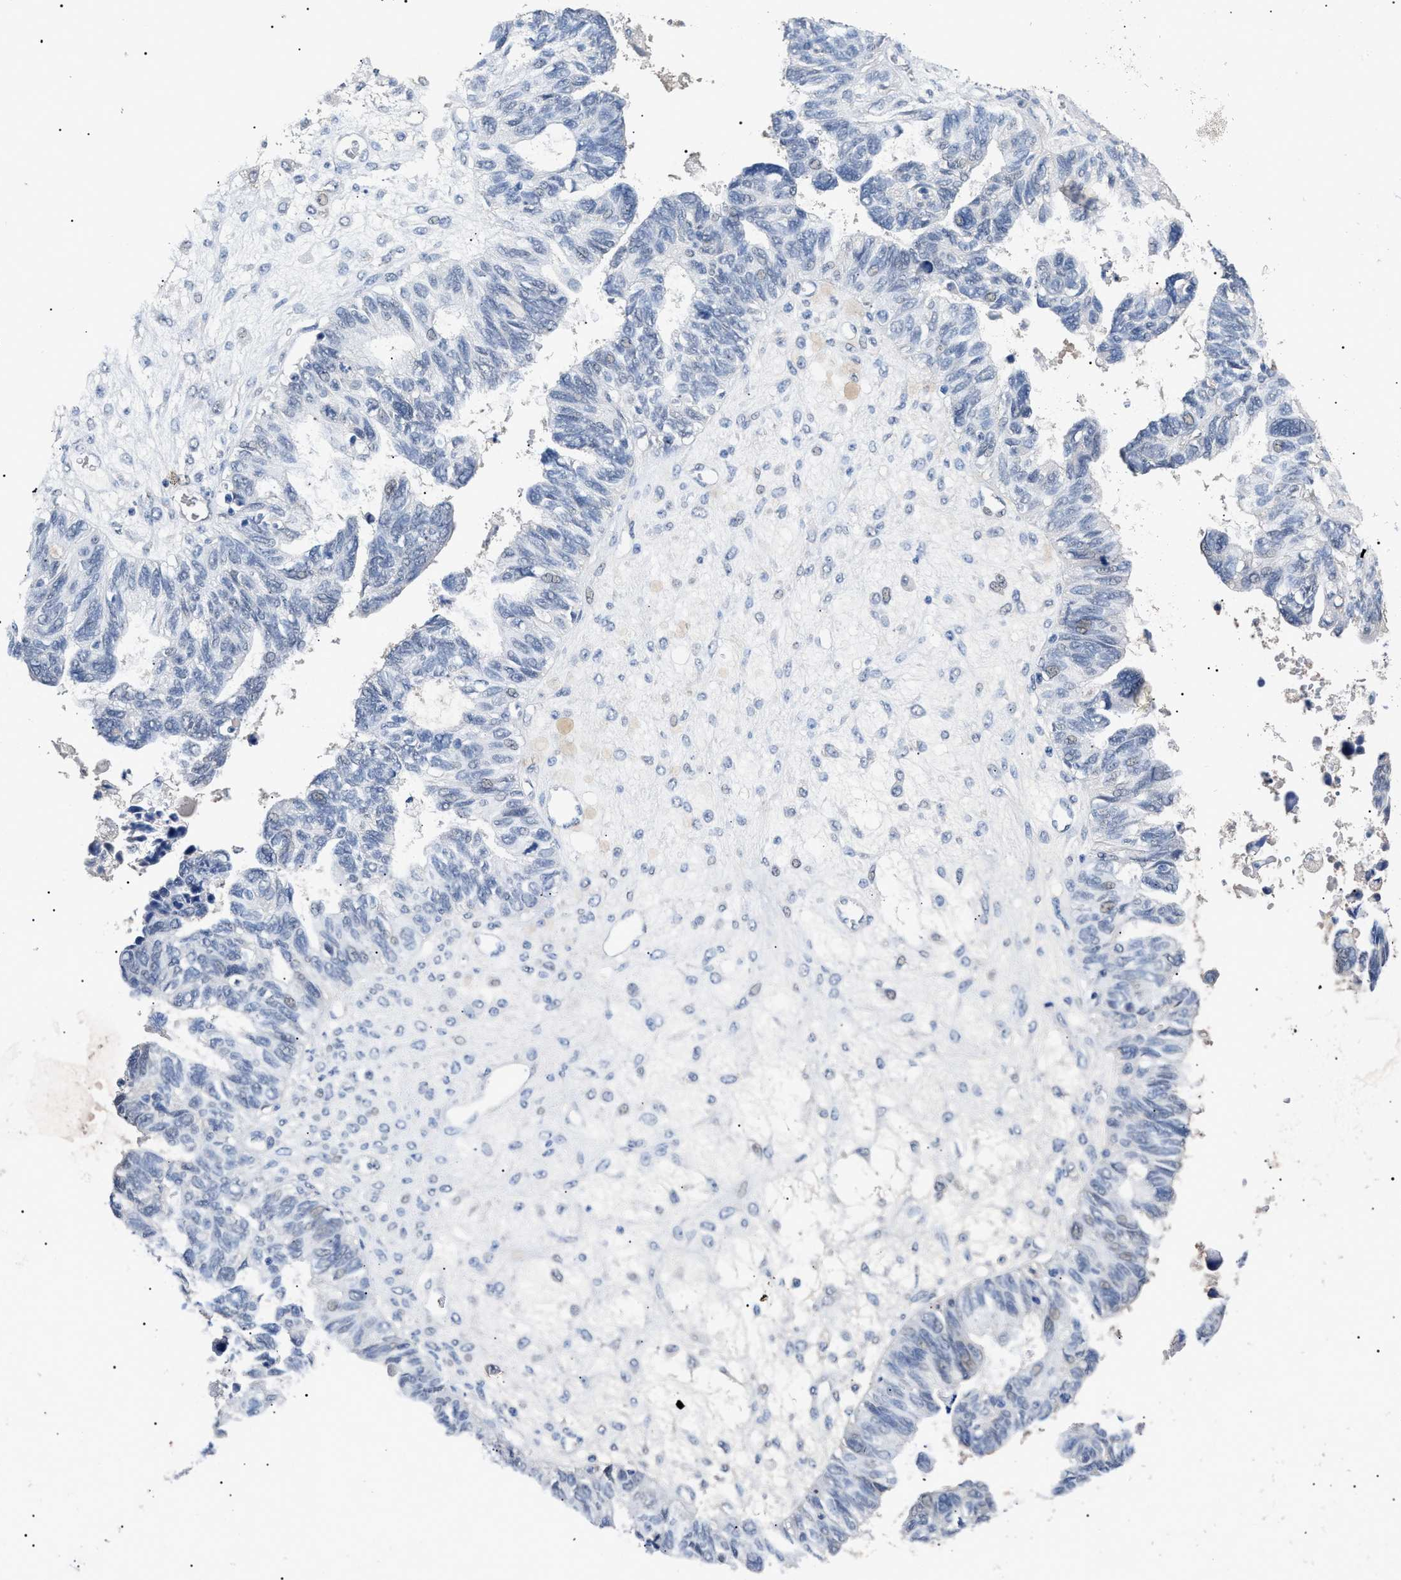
{"staining": {"intensity": "negative", "quantity": "none", "location": "none"}, "tissue": "ovarian cancer", "cell_type": "Tumor cells", "image_type": "cancer", "snomed": [{"axis": "morphology", "description": "Cystadenocarcinoma, serous, NOS"}, {"axis": "topography", "description": "Ovary"}], "caption": "Immunohistochemistry (IHC) image of neoplastic tissue: human serous cystadenocarcinoma (ovarian) stained with DAB (3,3'-diaminobenzidine) exhibits no significant protein staining in tumor cells.", "gene": "PRRT2", "patient": {"sex": "female", "age": 79}}